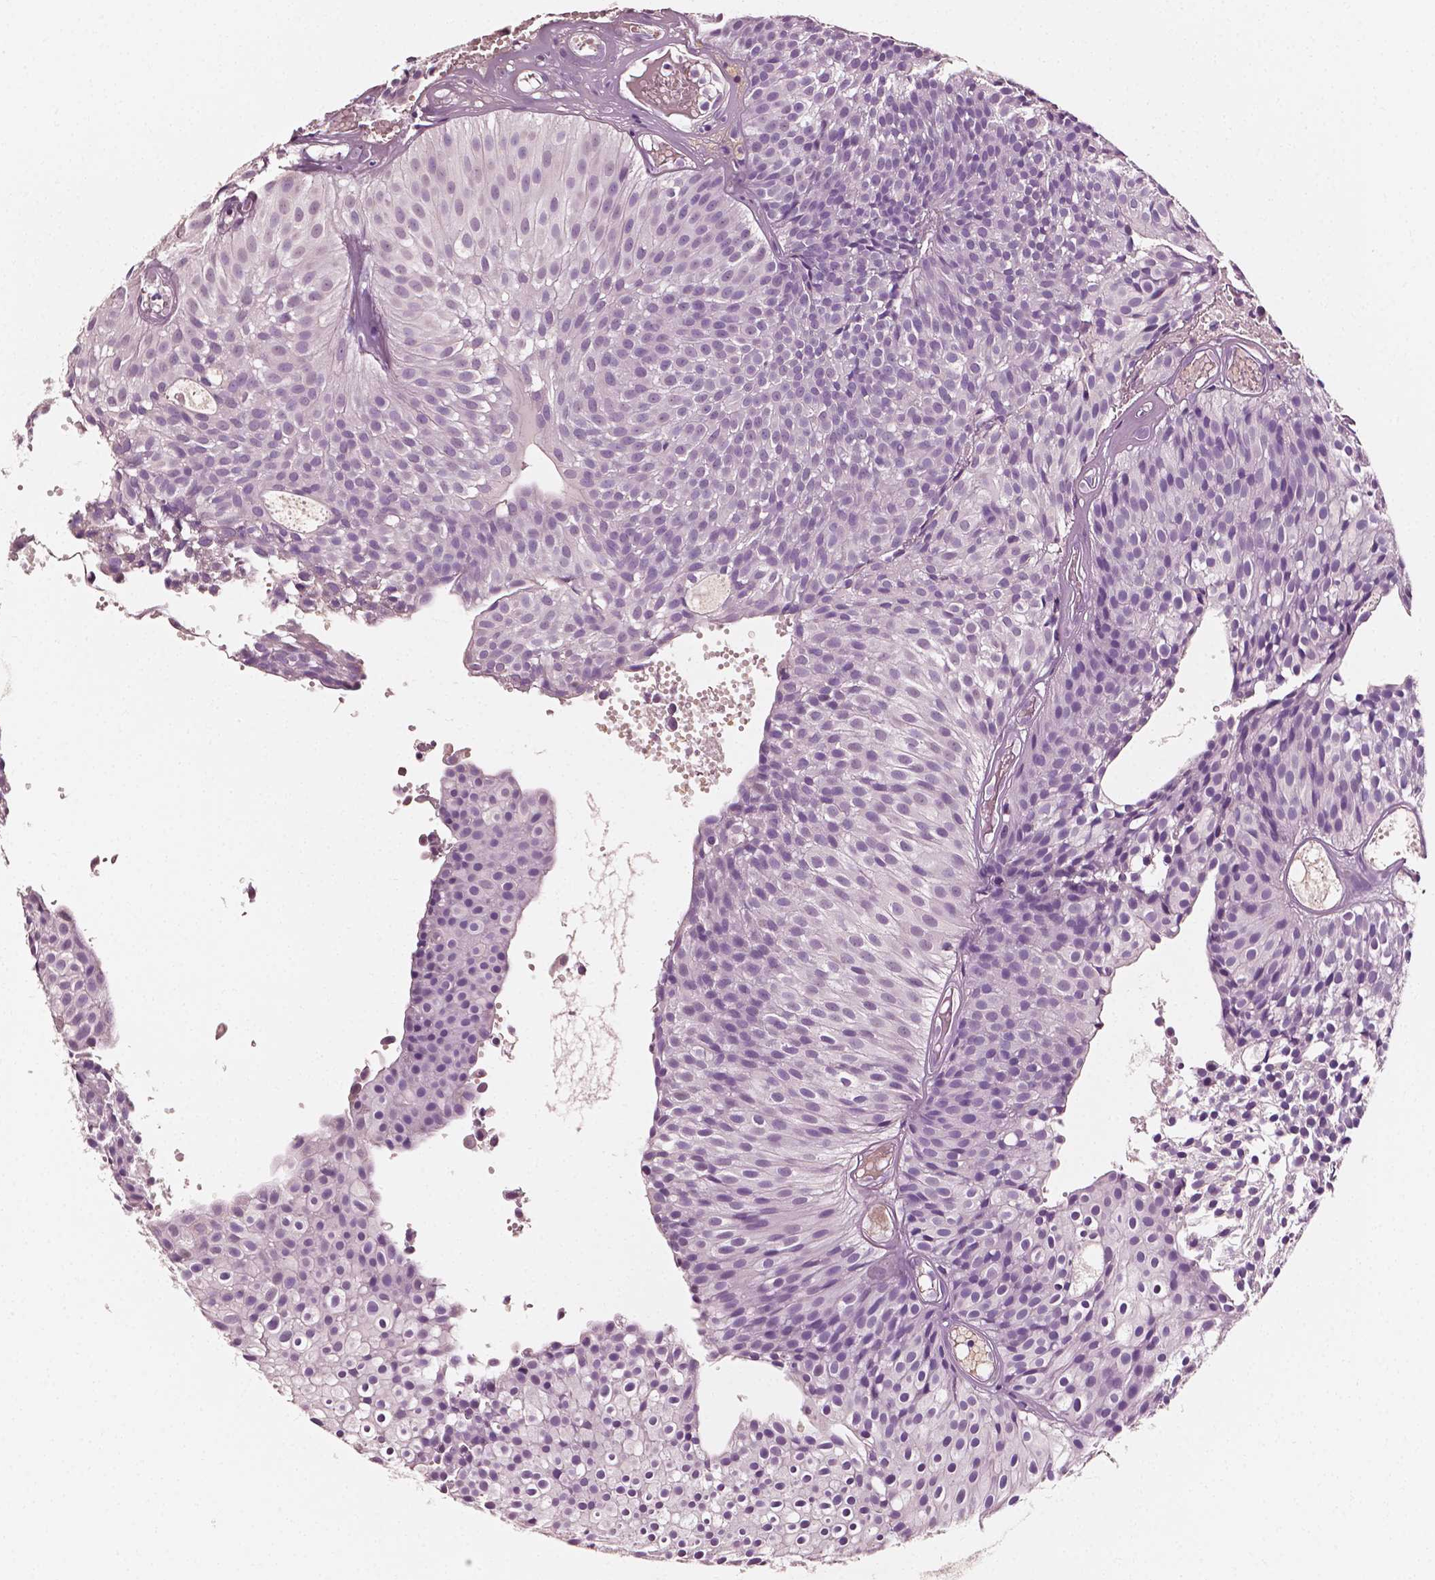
{"staining": {"intensity": "negative", "quantity": "none", "location": "none"}, "tissue": "urothelial cancer", "cell_type": "Tumor cells", "image_type": "cancer", "snomed": [{"axis": "morphology", "description": "Urothelial carcinoma, Low grade"}, {"axis": "topography", "description": "Urinary bladder"}], "caption": "Immunohistochemistry image of urothelial cancer stained for a protein (brown), which displays no expression in tumor cells.", "gene": "APOA4", "patient": {"sex": "male", "age": 63}}